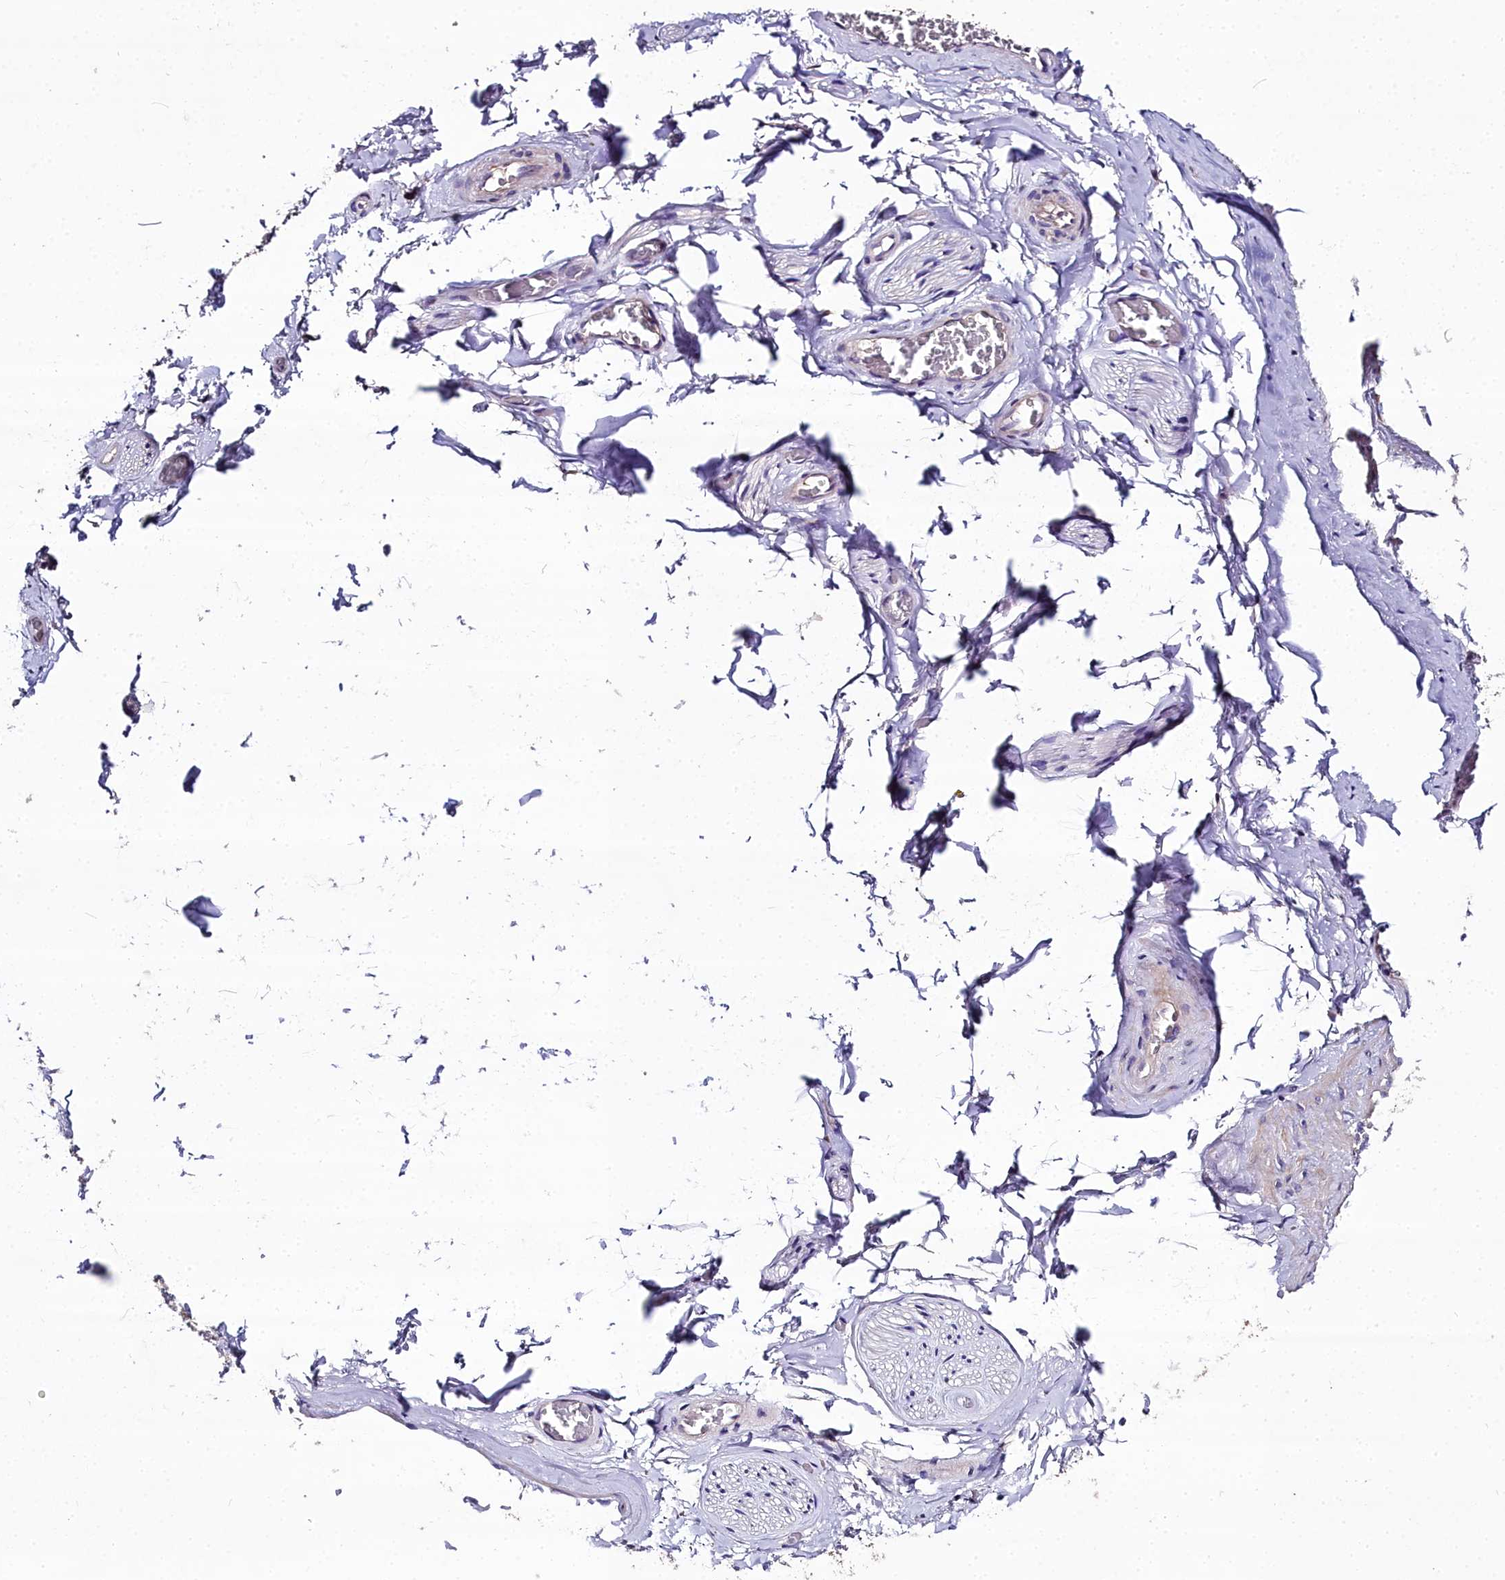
{"staining": {"intensity": "moderate", "quantity": "25%-75%", "location": "cytoplasmic/membranous"}, "tissue": "adipose tissue", "cell_type": "Adipocytes", "image_type": "normal", "snomed": [{"axis": "morphology", "description": "Normal tissue, NOS"}, {"axis": "topography", "description": "Soft tissue"}, {"axis": "topography", "description": "Adipose tissue"}, {"axis": "topography", "description": "Vascular tissue"}, {"axis": "topography", "description": "Peripheral nerve tissue"}], "caption": "Immunohistochemistry (IHC) histopathology image of benign adipose tissue: adipose tissue stained using immunohistochemistry (IHC) demonstrates medium levels of moderate protein expression localized specifically in the cytoplasmic/membranous of adipocytes, appearing as a cytoplasmic/membranous brown color.", "gene": "NT5M", "patient": {"sex": "male", "age": 46}}